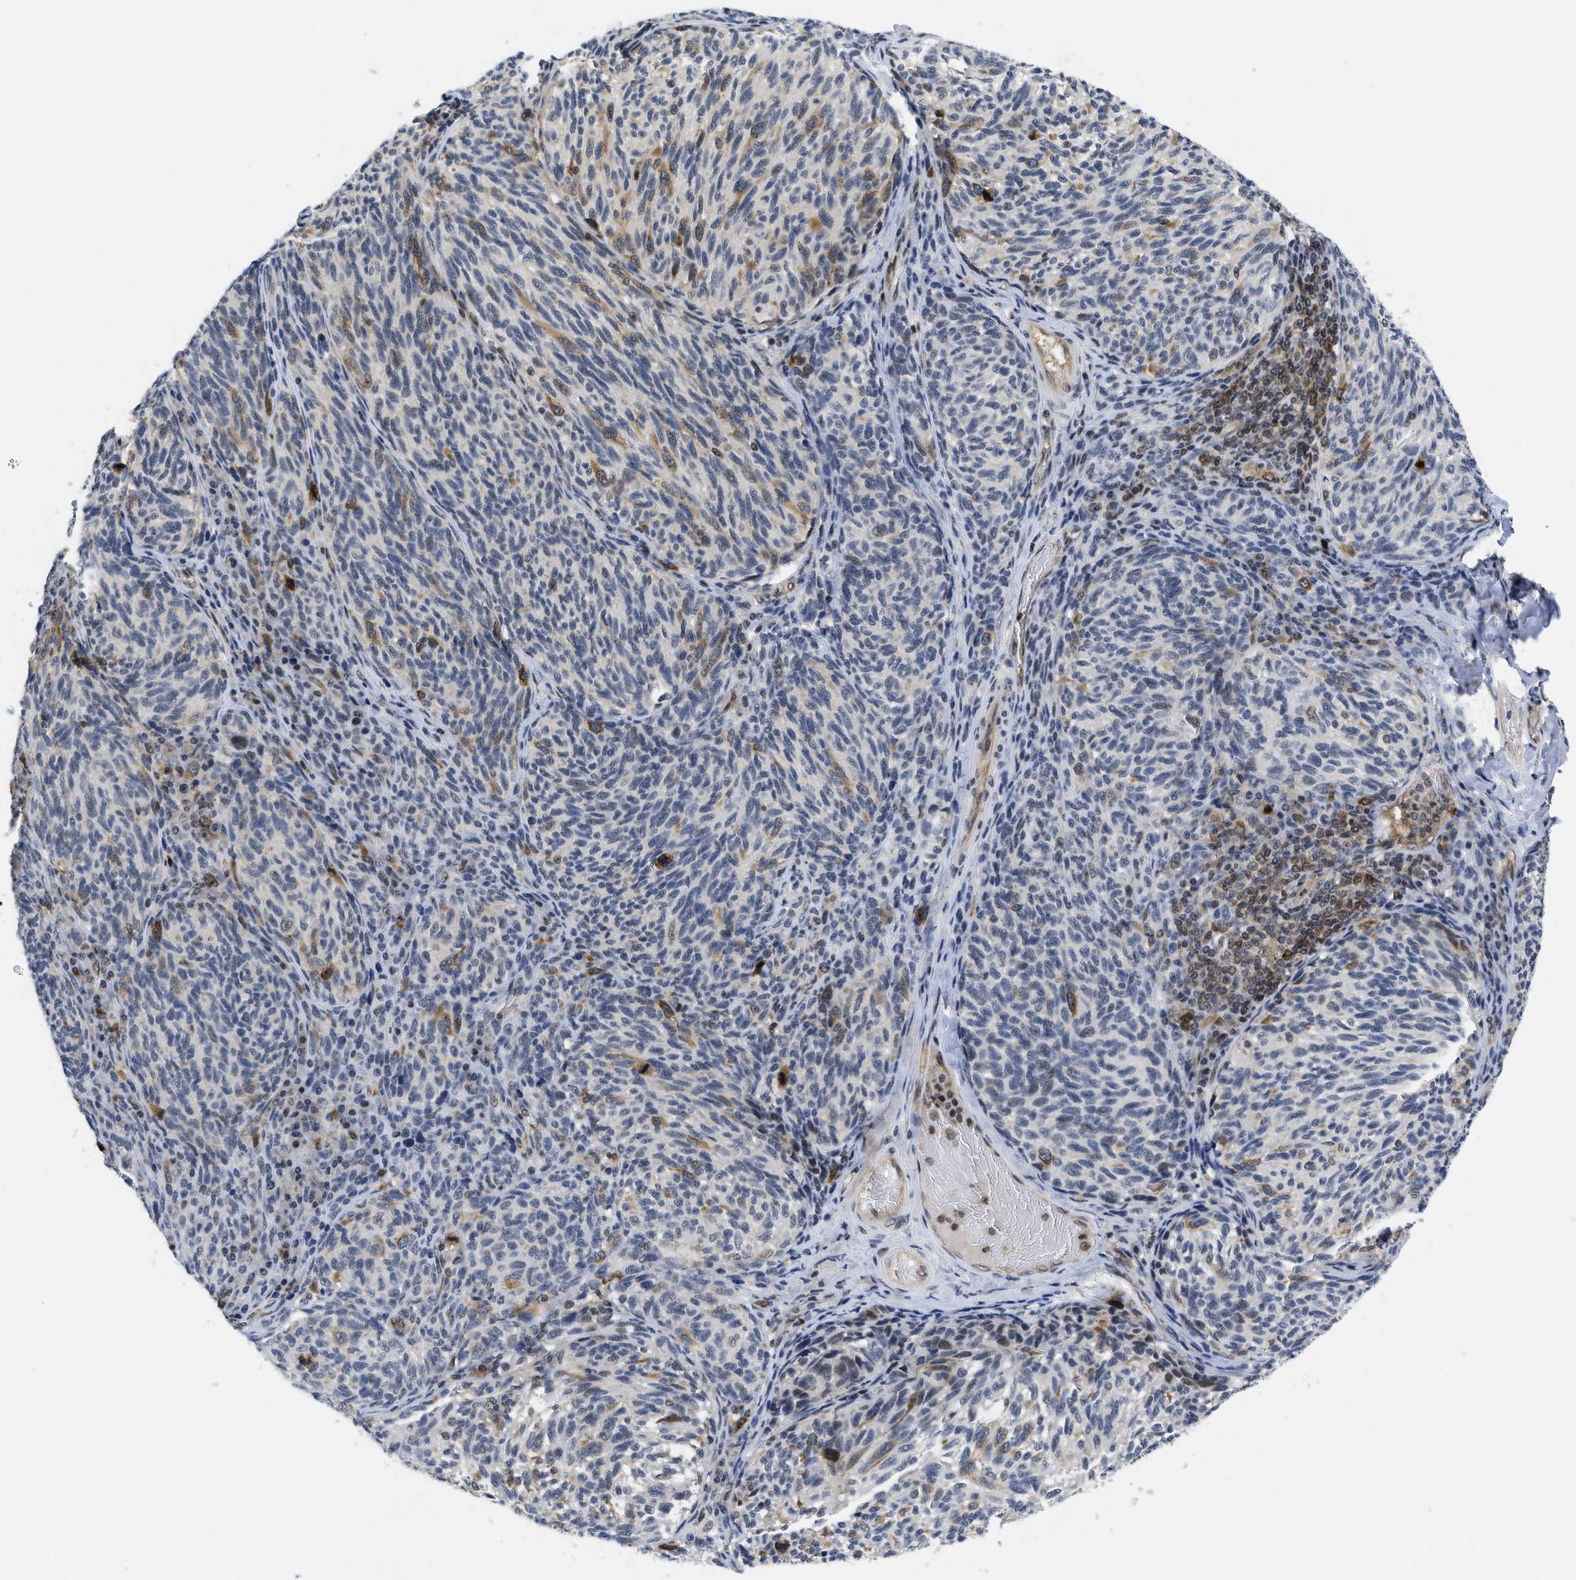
{"staining": {"intensity": "moderate", "quantity": "<25%", "location": "cytoplasmic/membranous"}, "tissue": "melanoma", "cell_type": "Tumor cells", "image_type": "cancer", "snomed": [{"axis": "morphology", "description": "Malignant melanoma, NOS"}, {"axis": "topography", "description": "Skin"}], "caption": "Protein positivity by immunohistochemistry (IHC) reveals moderate cytoplasmic/membranous positivity in approximately <25% of tumor cells in melanoma. The protein of interest is stained brown, and the nuclei are stained in blue (DAB IHC with brightfield microscopy, high magnification).", "gene": "HIF1A", "patient": {"sex": "female", "age": 73}}